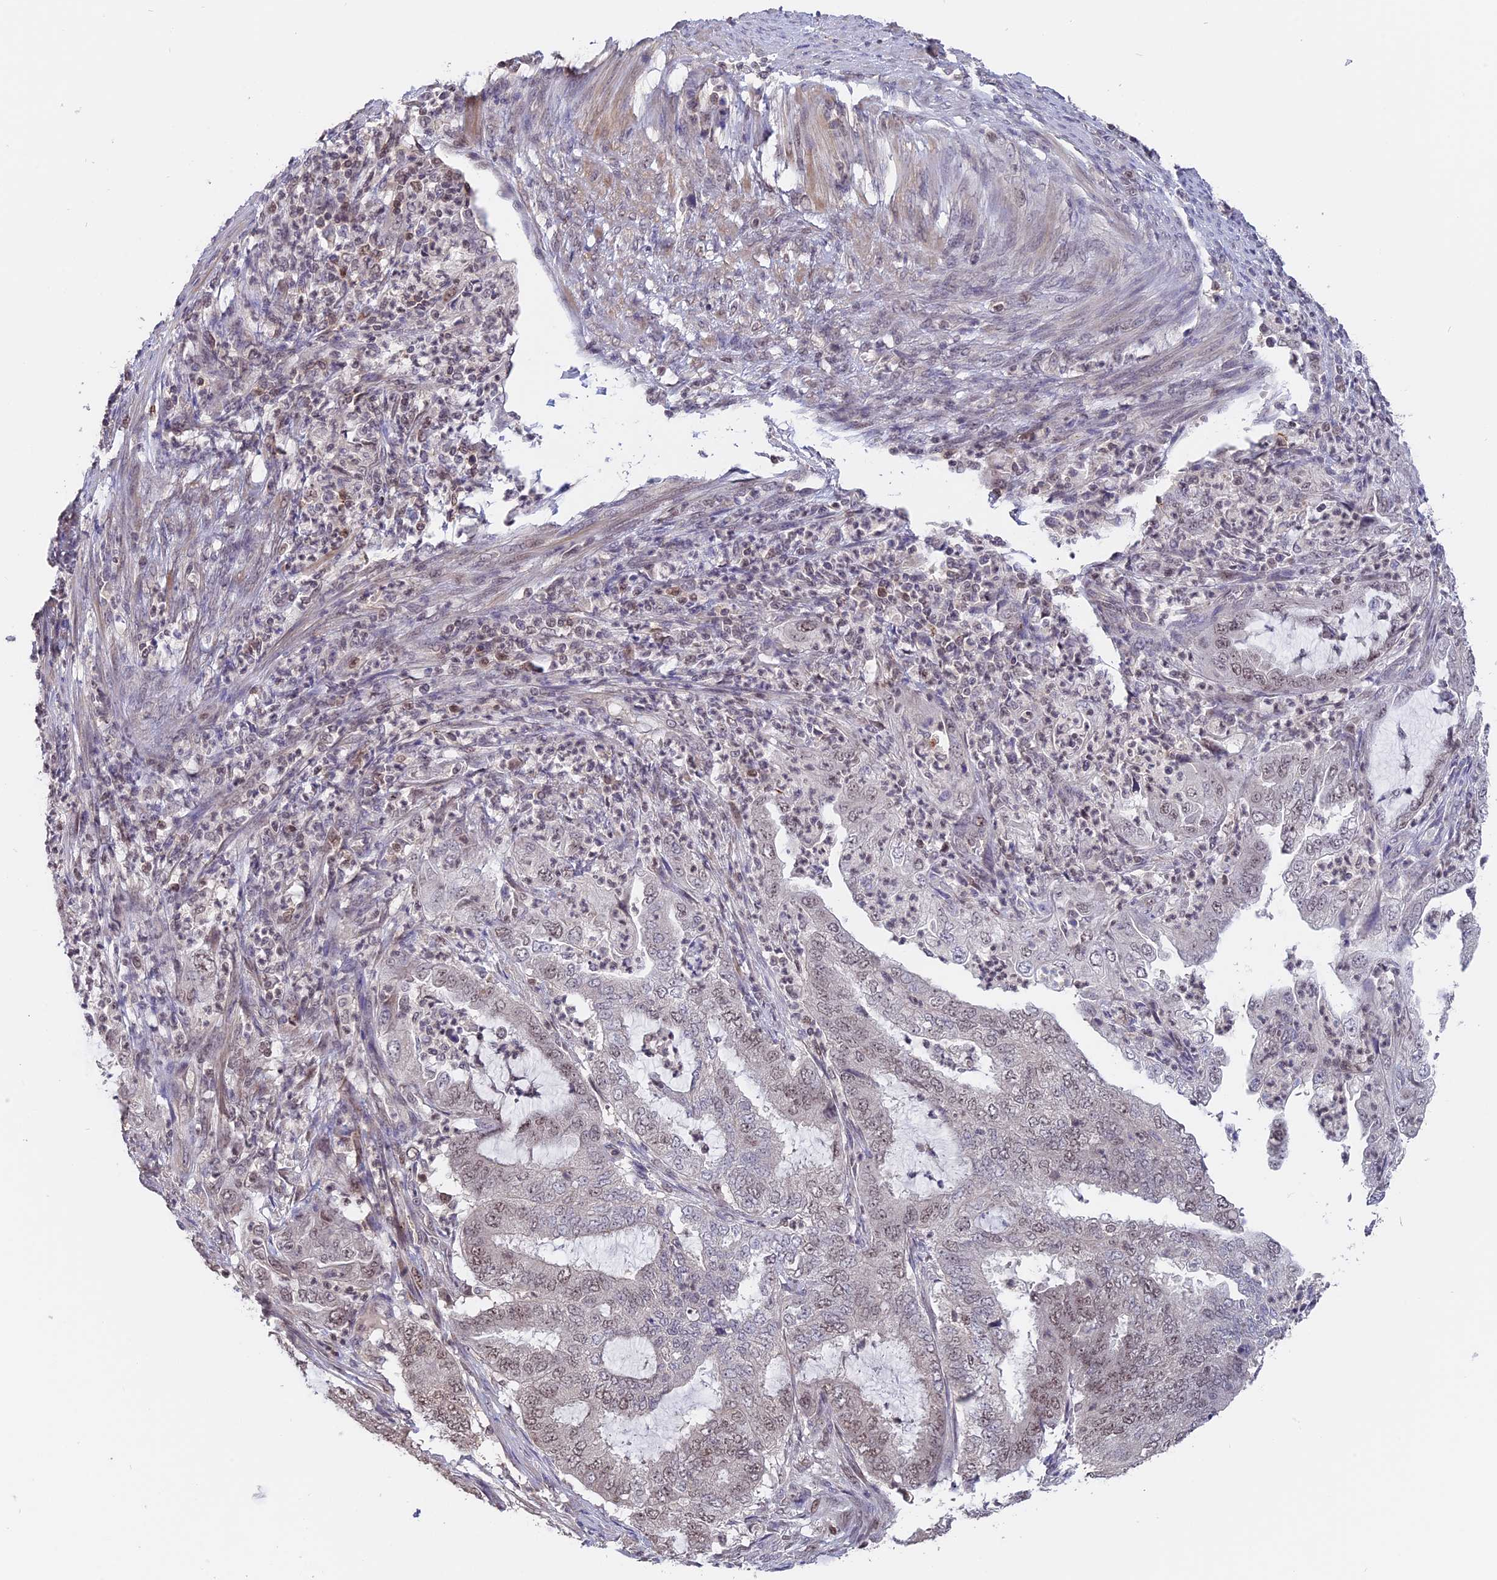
{"staining": {"intensity": "weak", "quantity": "25%-75%", "location": "nuclear"}, "tissue": "endometrial cancer", "cell_type": "Tumor cells", "image_type": "cancer", "snomed": [{"axis": "morphology", "description": "Adenocarcinoma, NOS"}, {"axis": "topography", "description": "Endometrium"}], "caption": "Weak nuclear staining is identified in about 25%-75% of tumor cells in endometrial adenocarcinoma. (DAB IHC, brown staining for protein, blue staining for nuclei).", "gene": "RFC5", "patient": {"sex": "female", "age": 51}}